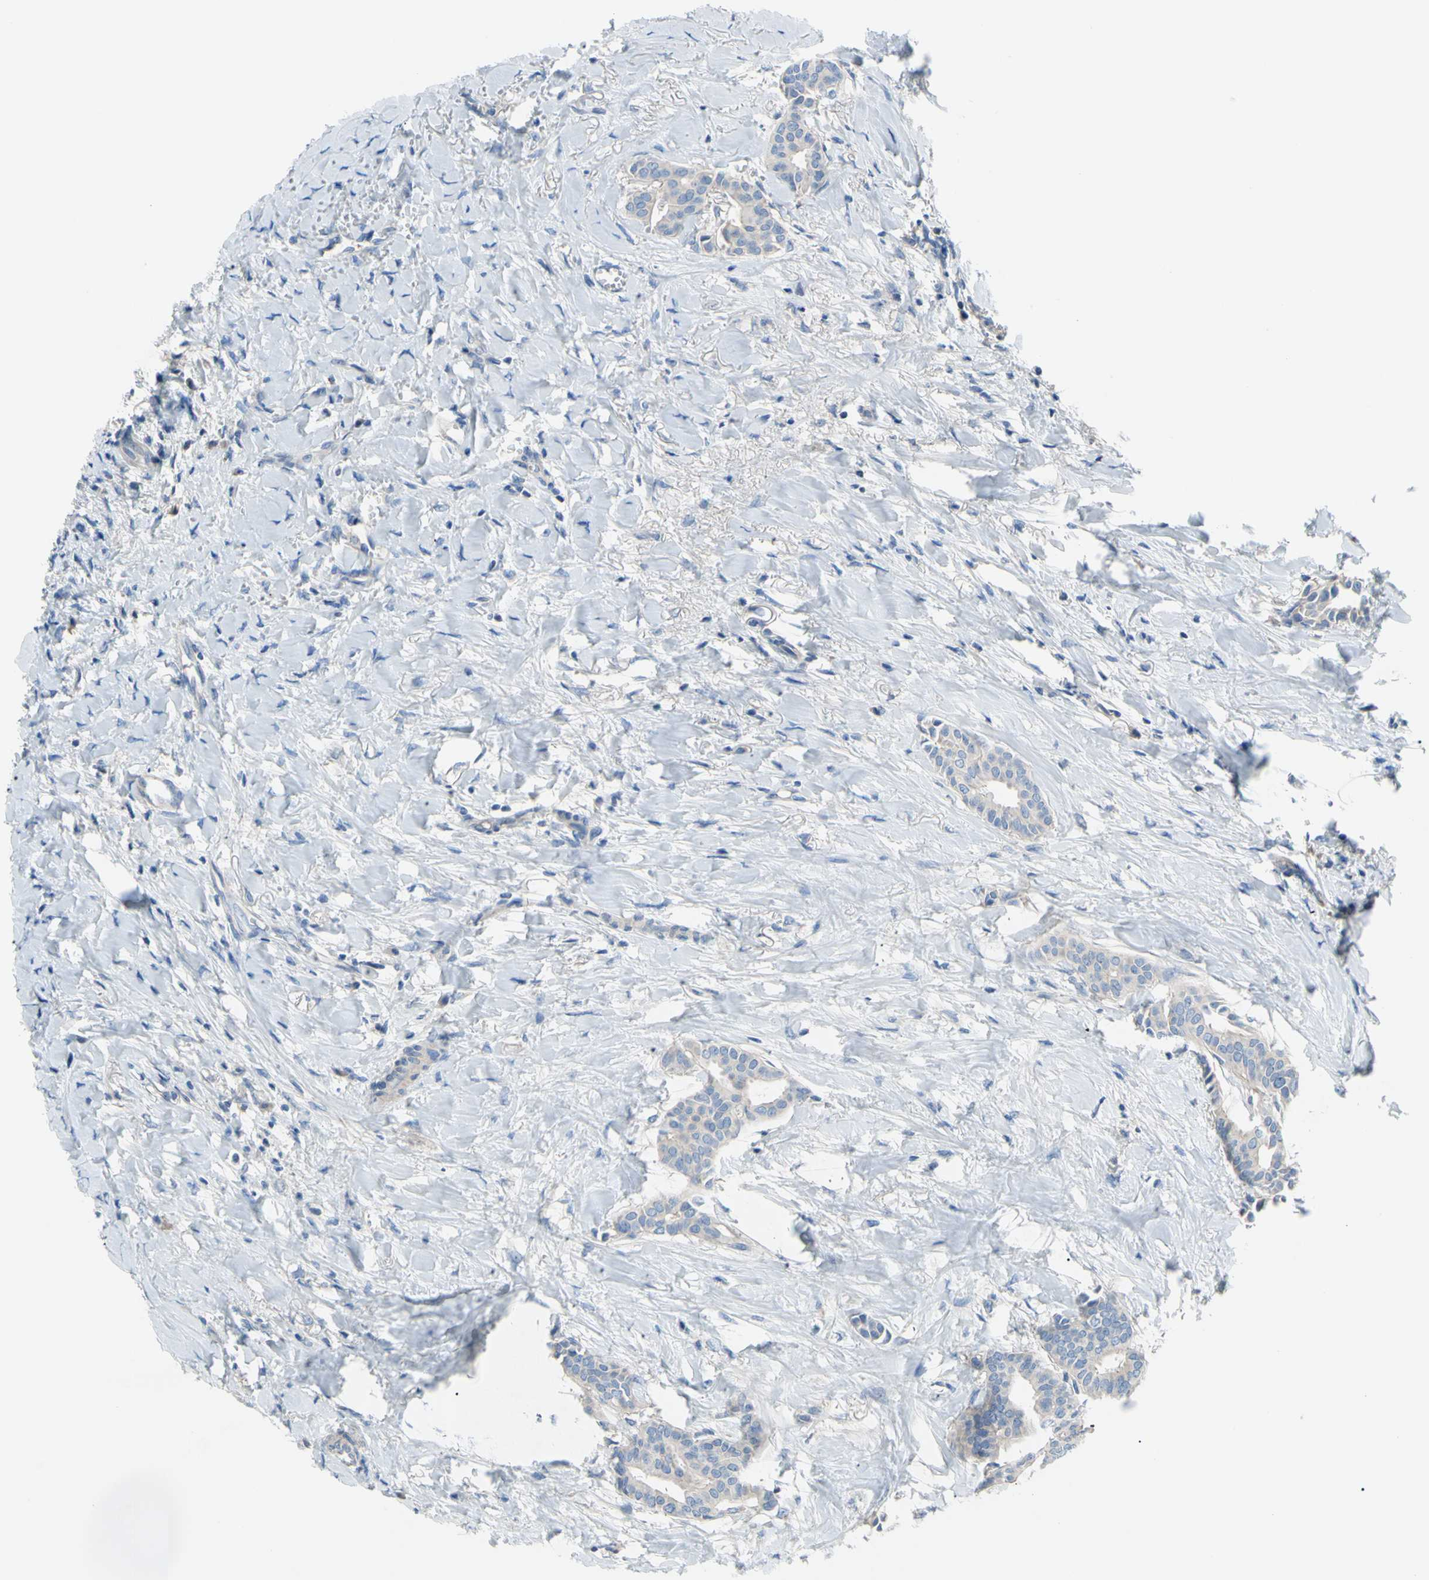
{"staining": {"intensity": "negative", "quantity": "none", "location": "none"}, "tissue": "head and neck cancer", "cell_type": "Tumor cells", "image_type": "cancer", "snomed": [{"axis": "morphology", "description": "Adenocarcinoma, NOS"}, {"axis": "topography", "description": "Salivary gland"}, {"axis": "topography", "description": "Head-Neck"}], "caption": "Tumor cells show no significant protein expression in head and neck cancer.", "gene": "TMEM59L", "patient": {"sex": "female", "age": 59}}